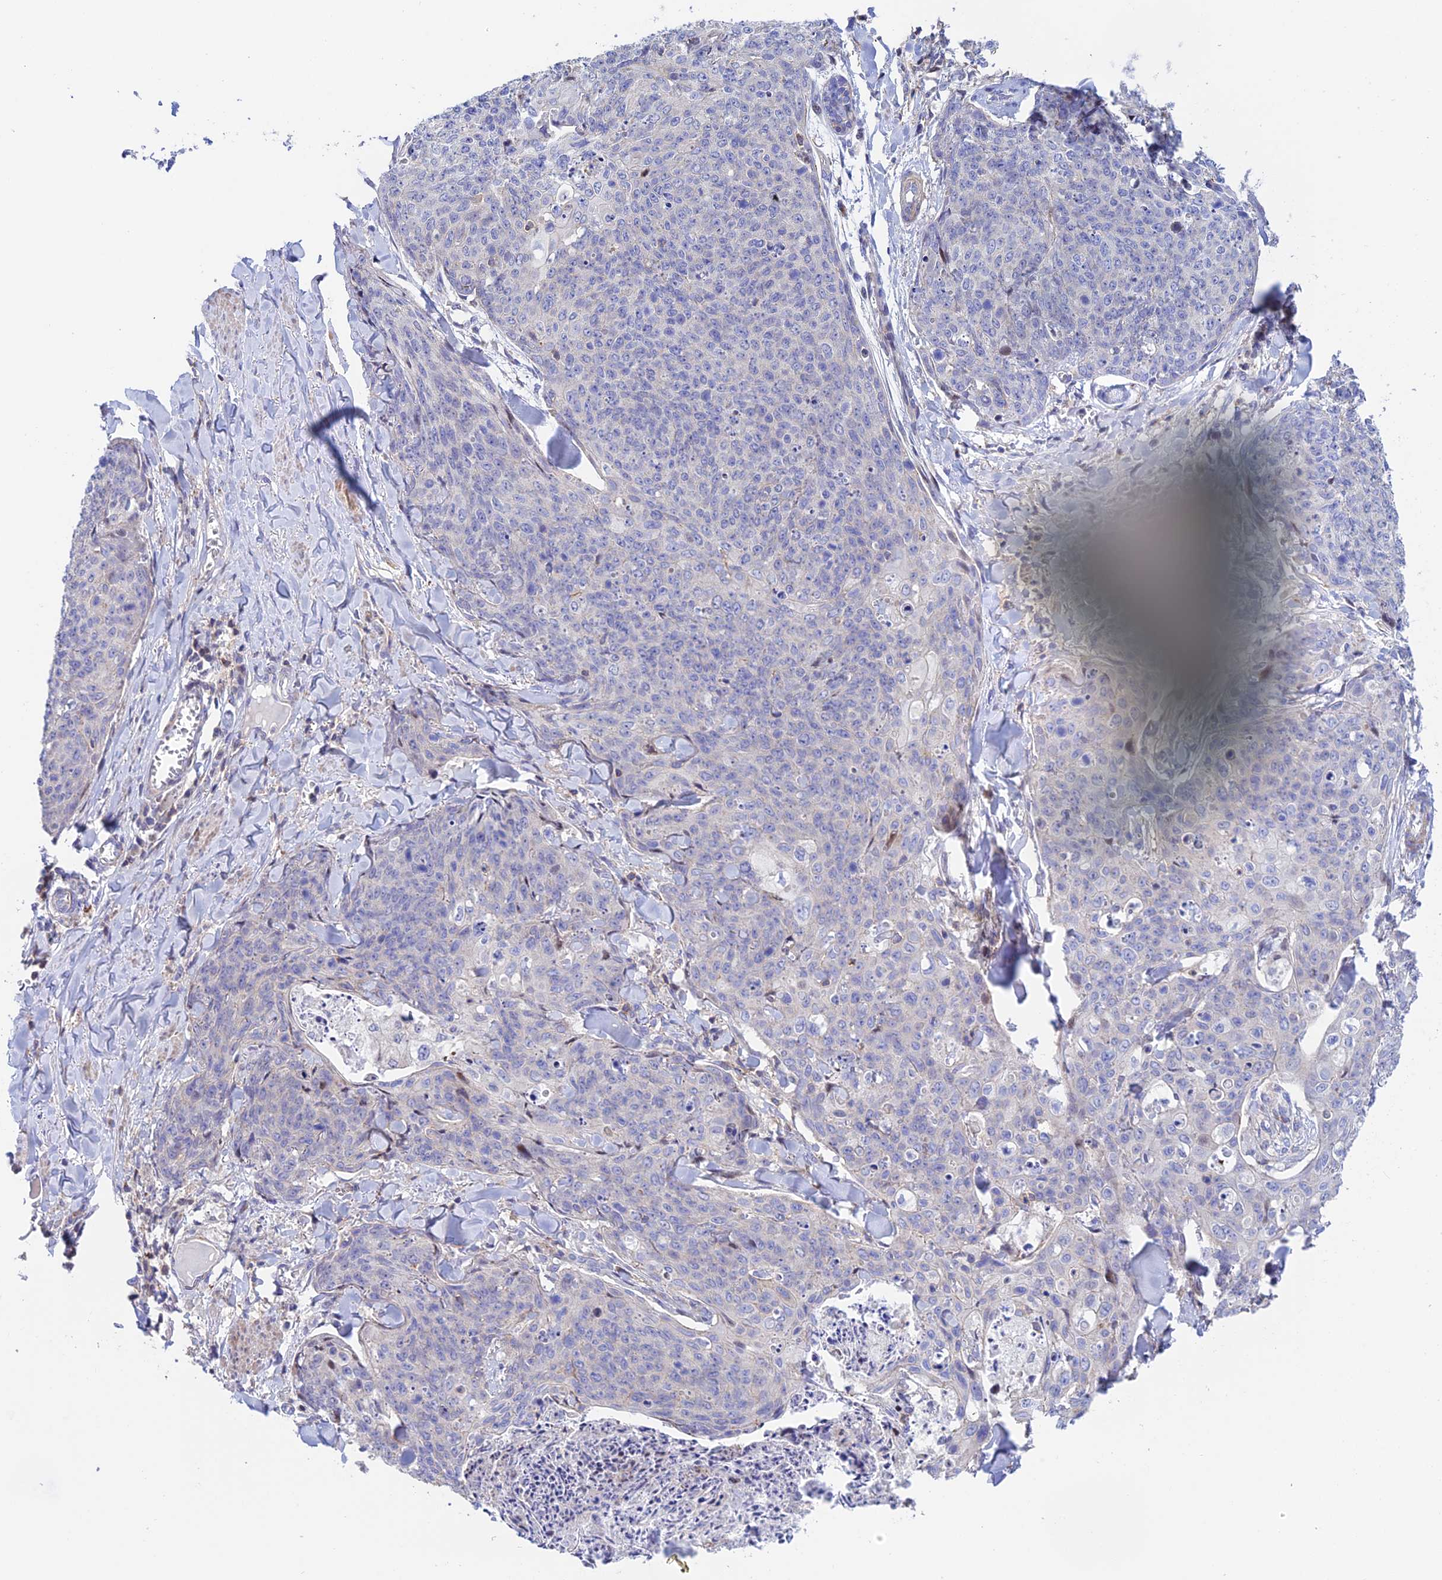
{"staining": {"intensity": "negative", "quantity": "none", "location": "none"}, "tissue": "skin cancer", "cell_type": "Tumor cells", "image_type": "cancer", "snomed": [{"axis": "morphology", "description": "Squamous cell carcinoma, NOS"}, {"axis": "topography", "description": "Skin"}, {"axis": "topography", "description": "Vulva"}], "caption": "This is an immunohistochemistry image of human skin cancer (squamous cell carcinoma). There is no staining in tumor cells.", "gene": "PRIM1", "patient": {"sex": "female", "age": 85}}